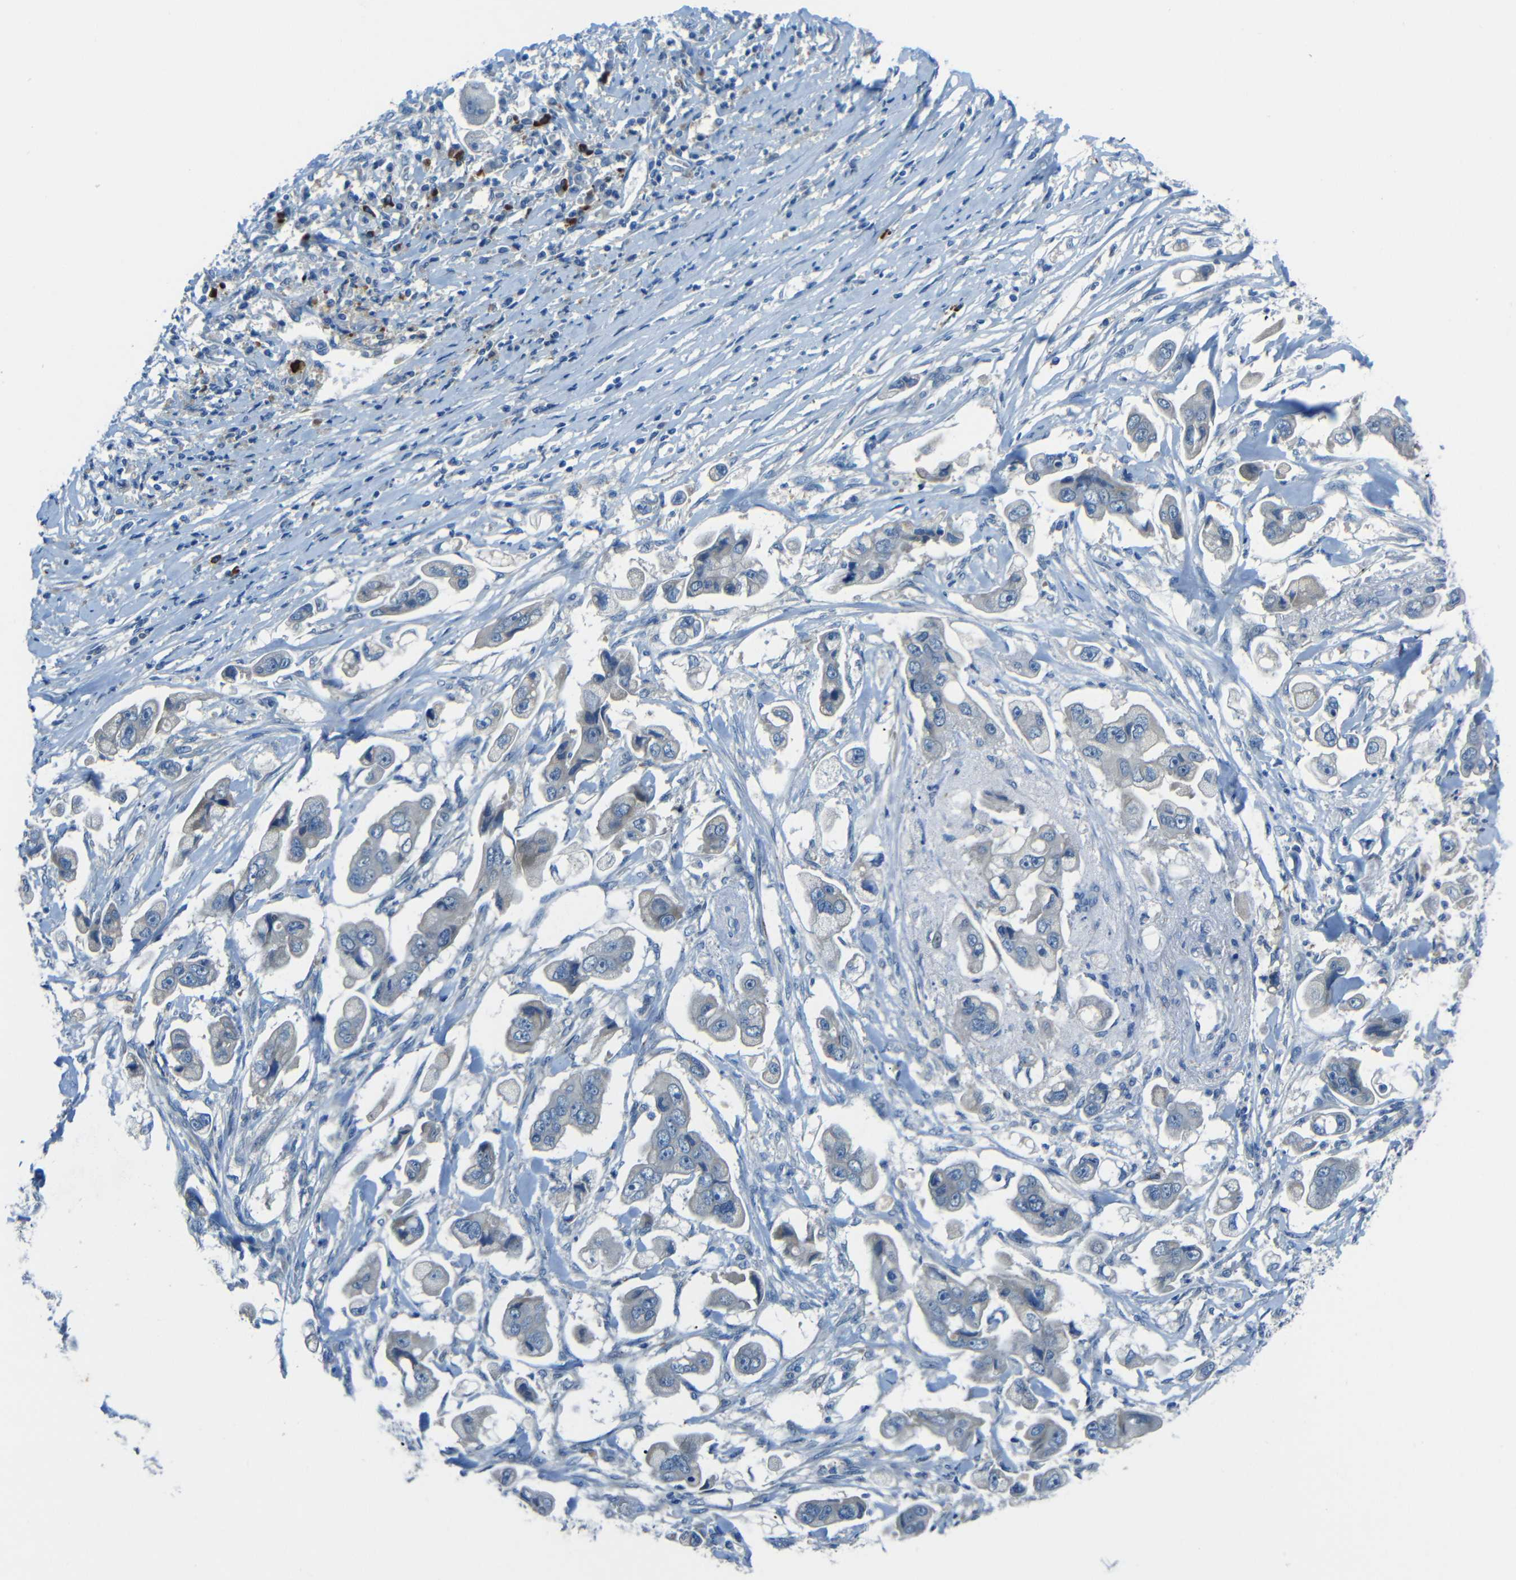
{"staining": {"intensity": "weak", "quantity": "<25%", "location": "cytoplasmic/membranous"}, "tissue": "stomach cancer", "cell_type": "Tumor cells", "image_type": "cancer", "snomed": [{"axis": "morphology", "description": "Adenocarcinoma, NOS"}, {"axis": "topography", "description": "Stomach"}], "caption": "Immunohistochemistry (IHC) micrograph of stomach adenocarcinoma stained for a protein (brown), which displays no staining in tumor cells.", "gene": "CYP26B1", "patient": {"sex": "male", "age": 62}}